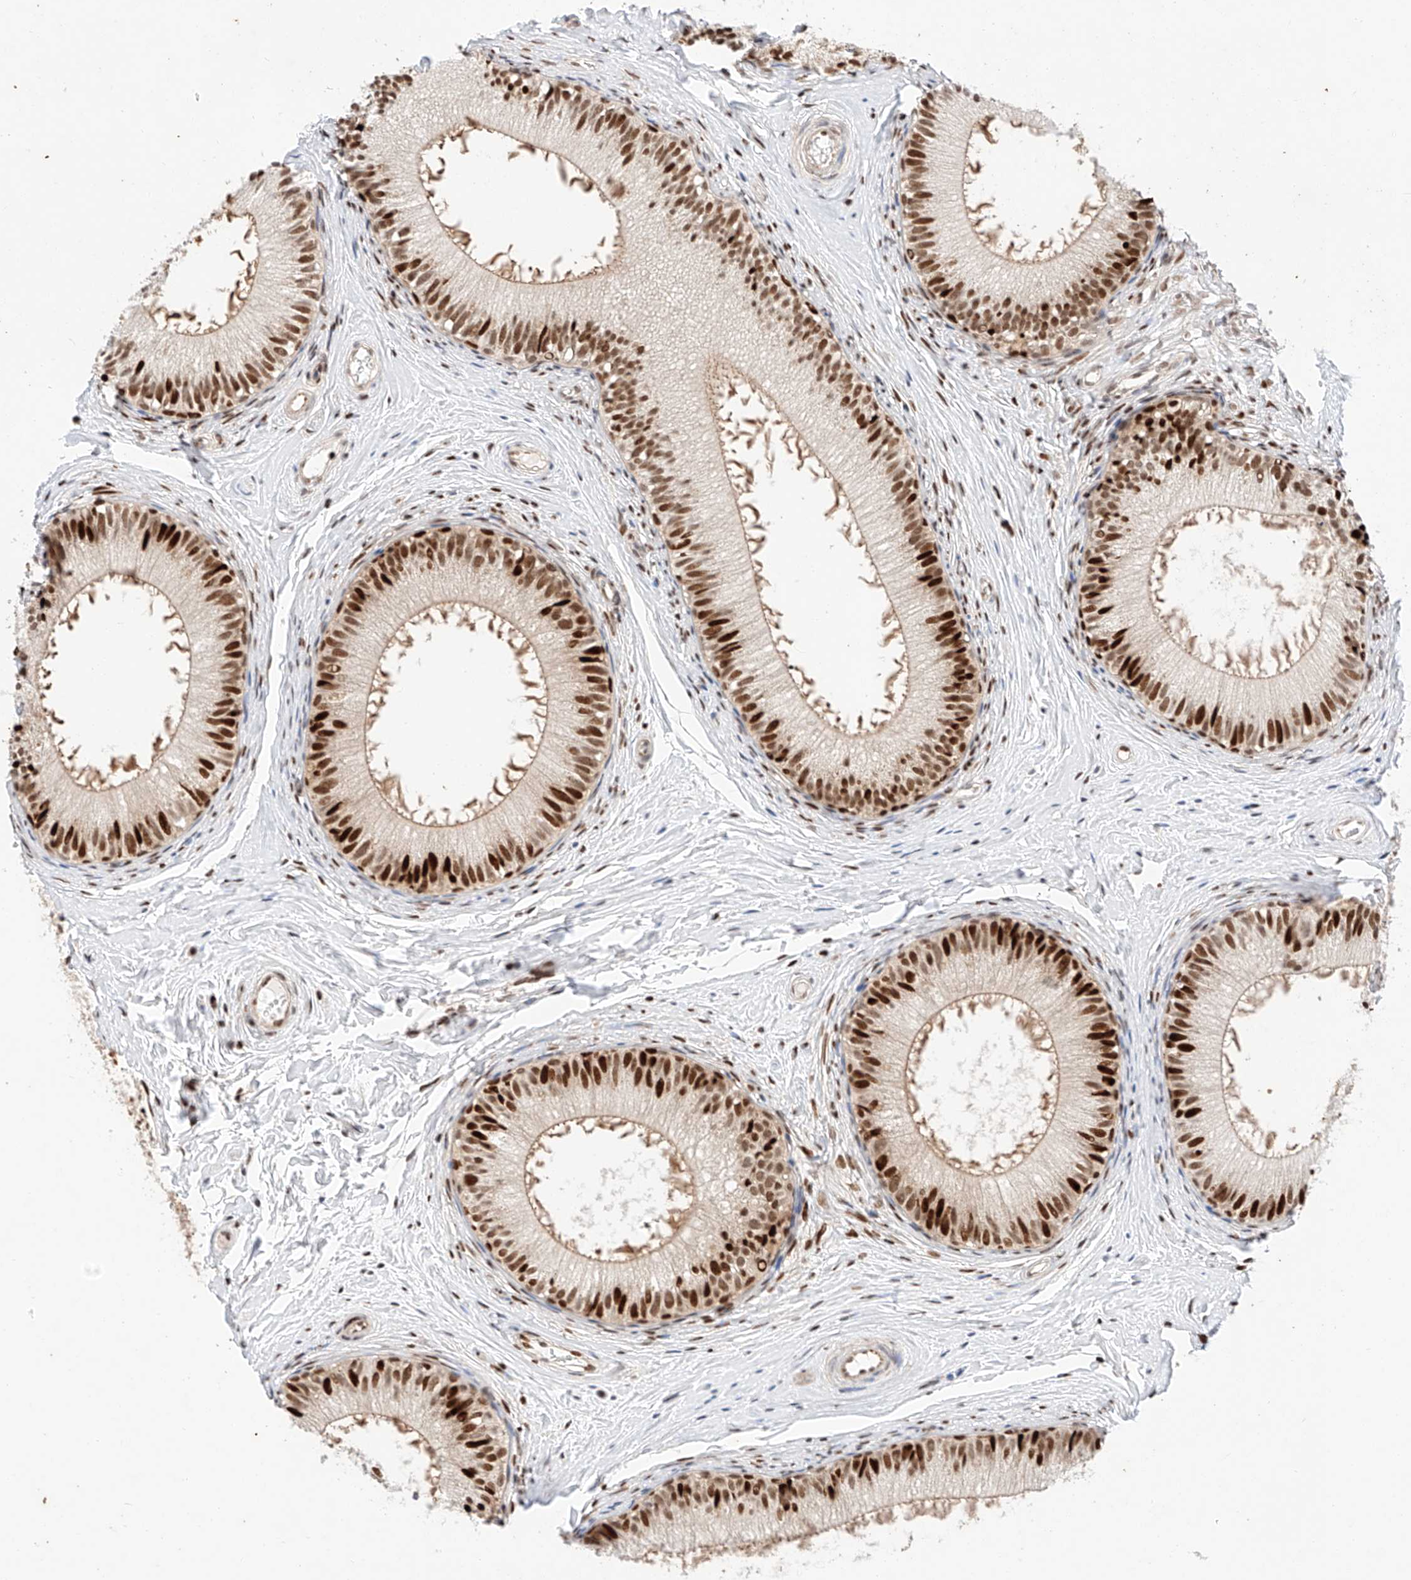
{"staining": {"intensity": "strong", "quantity": ">75%", "location": "cytoplasmic/membranous,nuclear"}, "tissue": "epididymis", "cell_type": "Glandular cells", "image_type": "normal", "snomed": [{"axis": "morphology", "description": "Normal tissue, NOS"}, {"axis": "topography", "description": "Epididymis"}], "caption": "This micrograph reveals normal epididymis stained with IHC to label a protein in brown. The cytoplasmic/membranous,nuclear of glandular cells show strong positivity for the protein. Nuclei are counter-stained blue.", "gene": "HDAC9", "patient": {"sex": "male", "age": 34}}